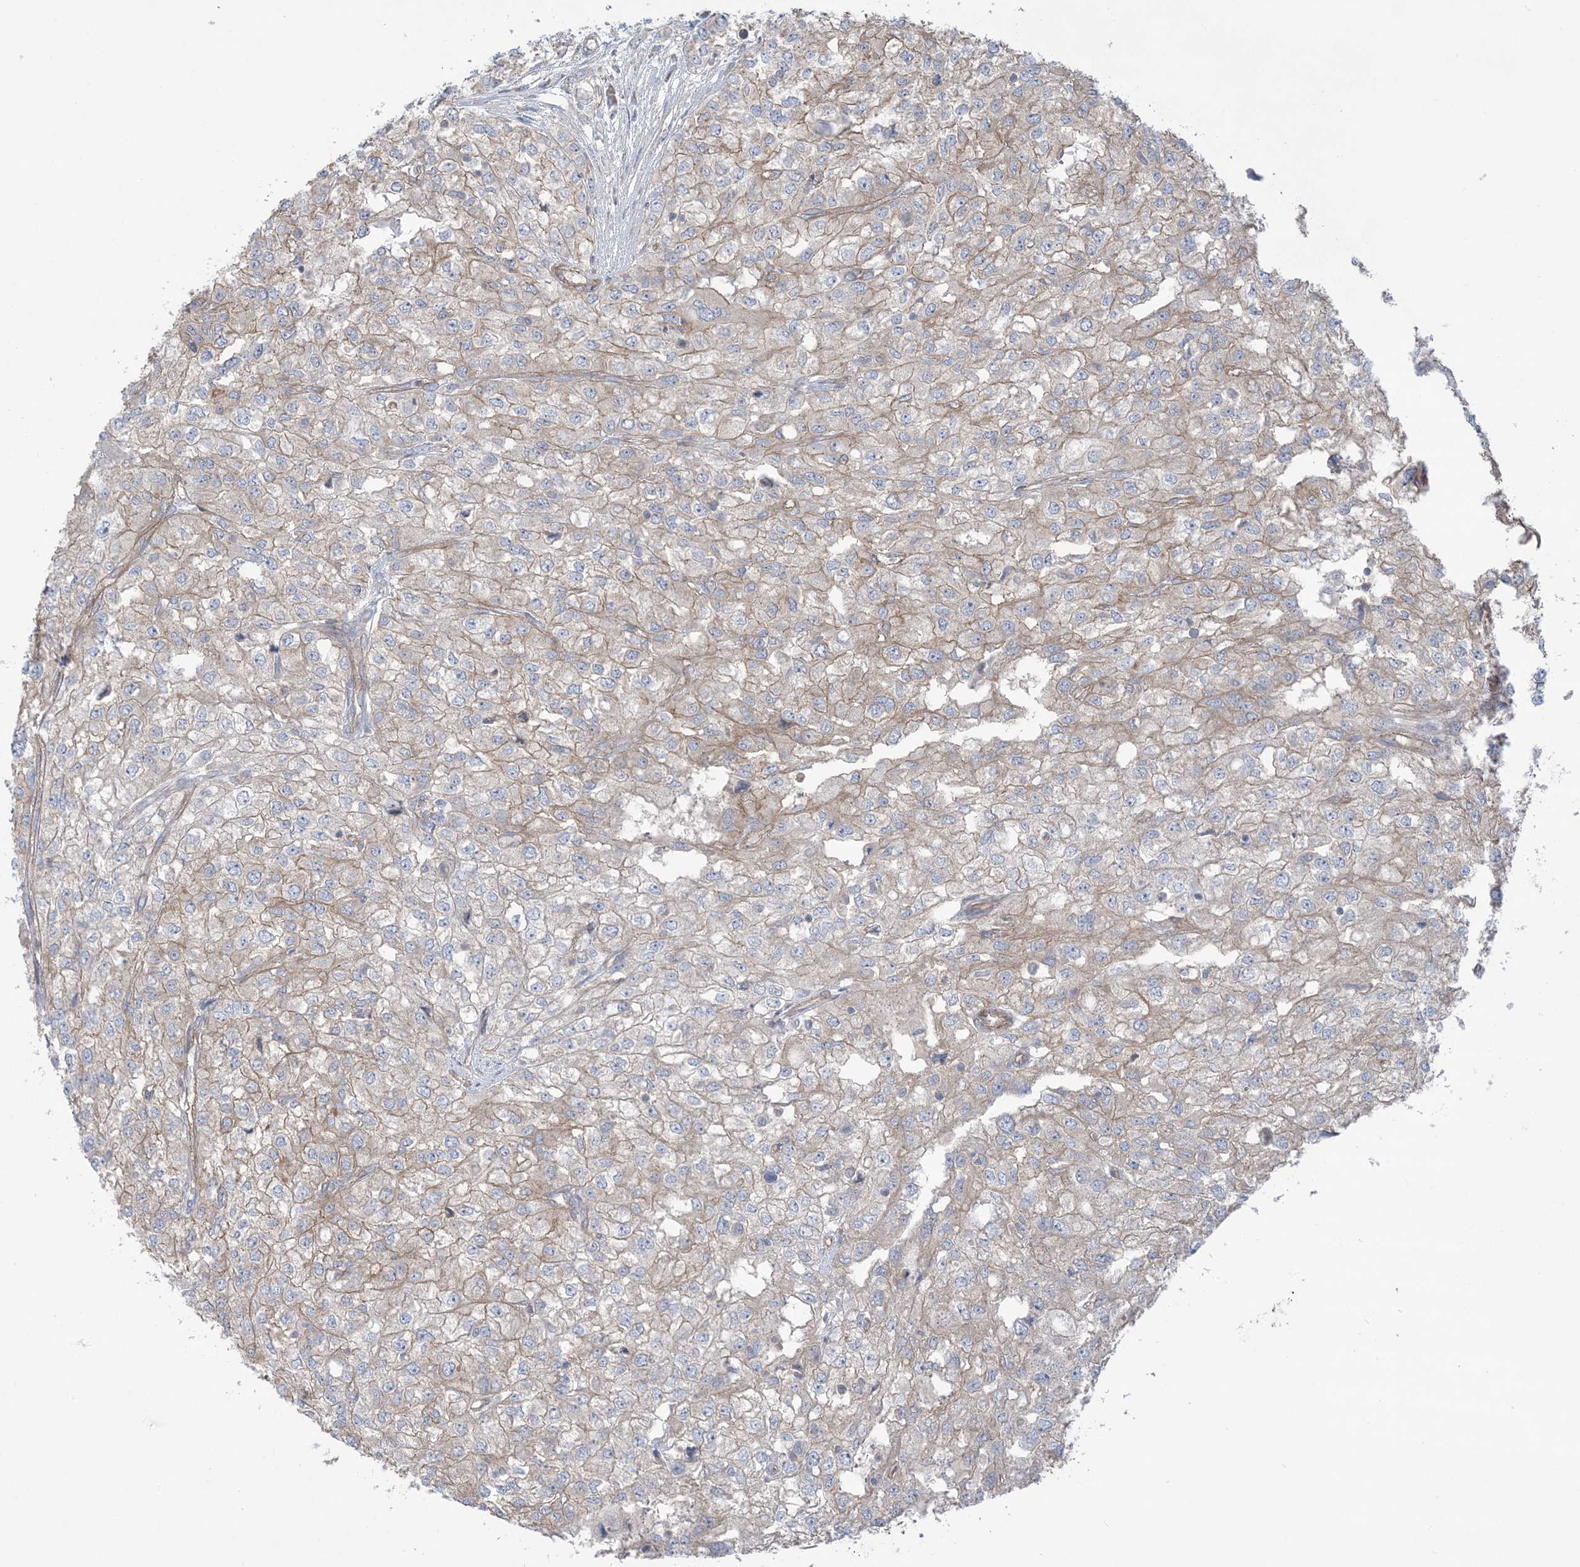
{"staining": {"intensity": "weak", "quantity": "25%-75%", "location": "cytoplasmic/membranous"}, "tissue": "renal cancer", "cell_type": "Tumor cells", "image_type": "cancer", "snomed": [{"axis": "morphology", "description": "Adenocarcinoma, NOS"}, {"axis": "topography", "description": "Kidney"}], "caption": "High-power microscopy captured an IHC micrograph of renal adenocarcinoma, revealing weak cytoplasmic/membranous positivity in about 25%-75% of tumor cells.", "gene": "CCNY", "patient": {"sex": "female", "age": 54}}